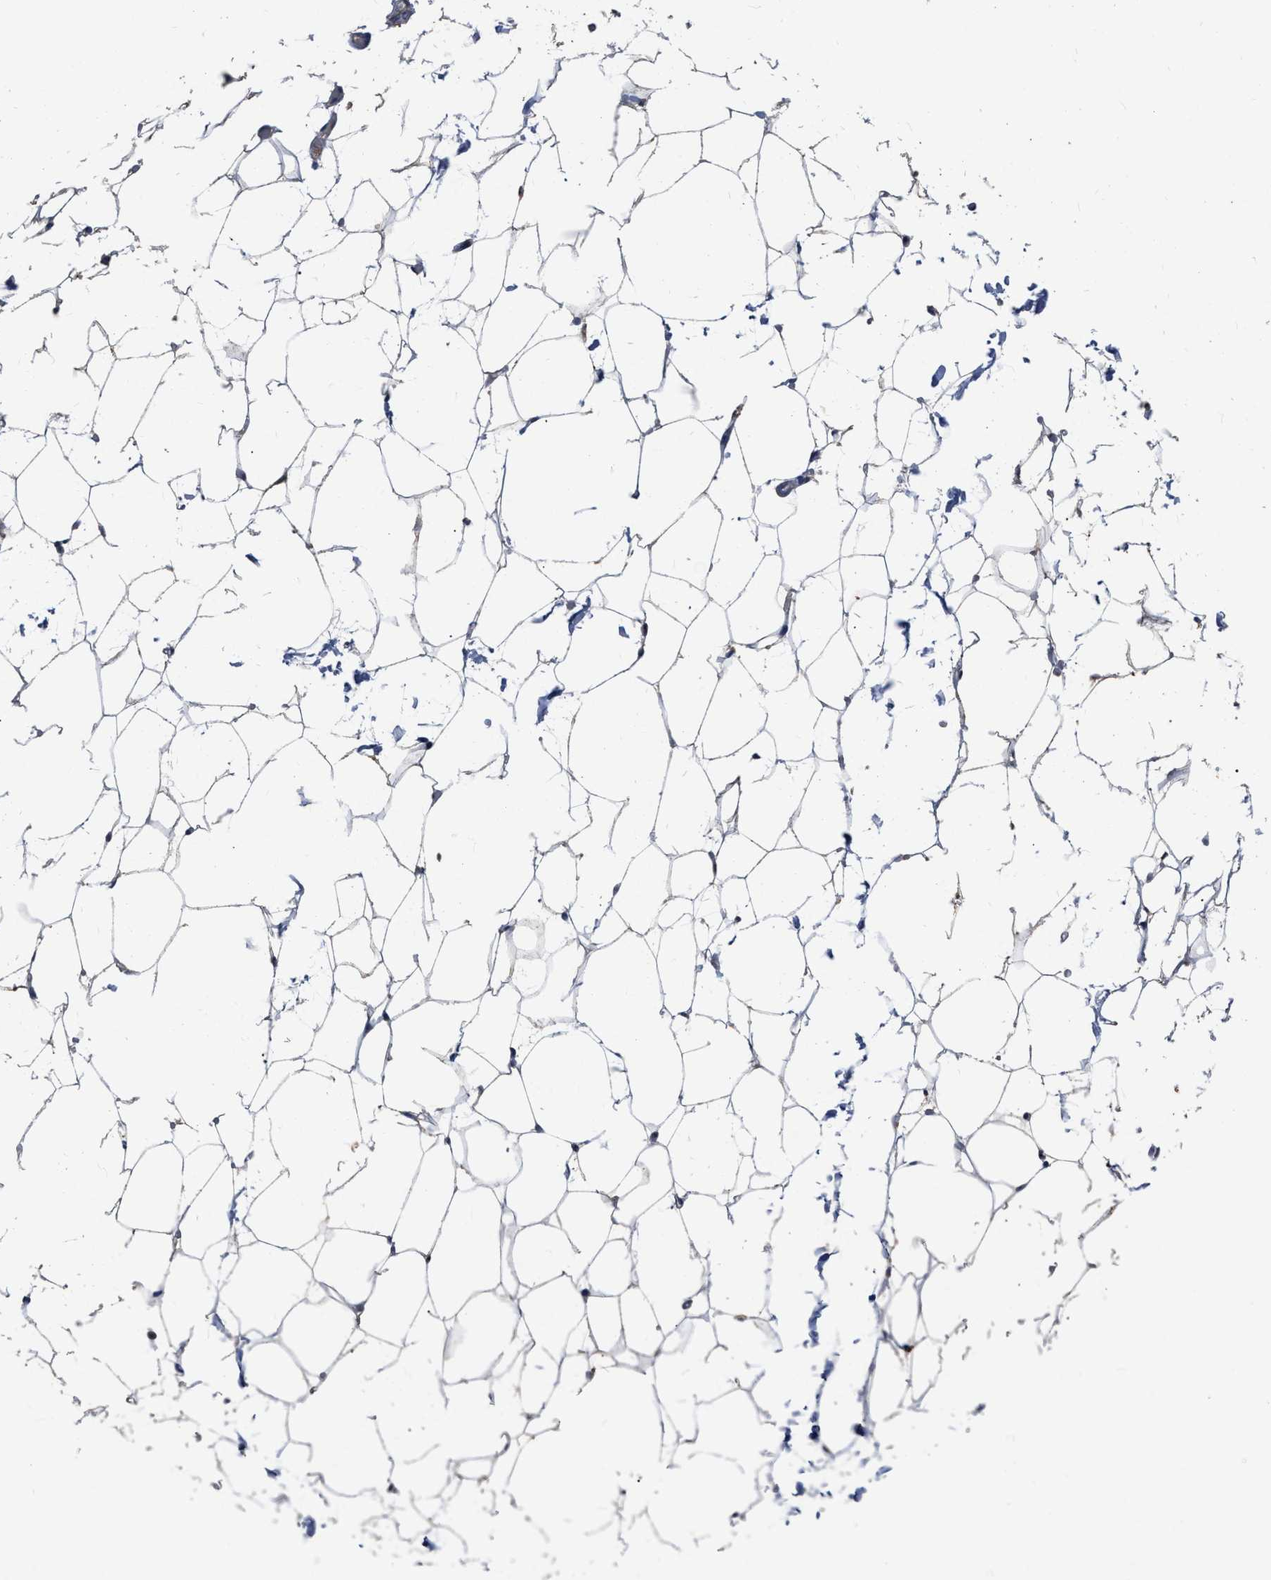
{"staining": {"intensity": "weak", "quantity": "25%-75%", "location": "cytoplasmic/membranous"}, "tissue": "adipose tissue", "cell_type": "Adipocytes", "image_type": "normal", "snomed": [{"axis": "morphology", "description": "Normal tissue, NOS"}, {"axis": "topography", "description": "Breast"}, {"axis": "topography", "description": "Soft tissue"}], "caption": "Immunohistochemical staining of benign human adipose tissue exhibits low levels of weak cytoplasmic/membranous expression in approximately 25%-75% of adipocytes. (brown staining indicates protein expression, while blue staining denotes nuclei).", "gene": "HABP2", "patient": {"sex": "female", "age": 75}}